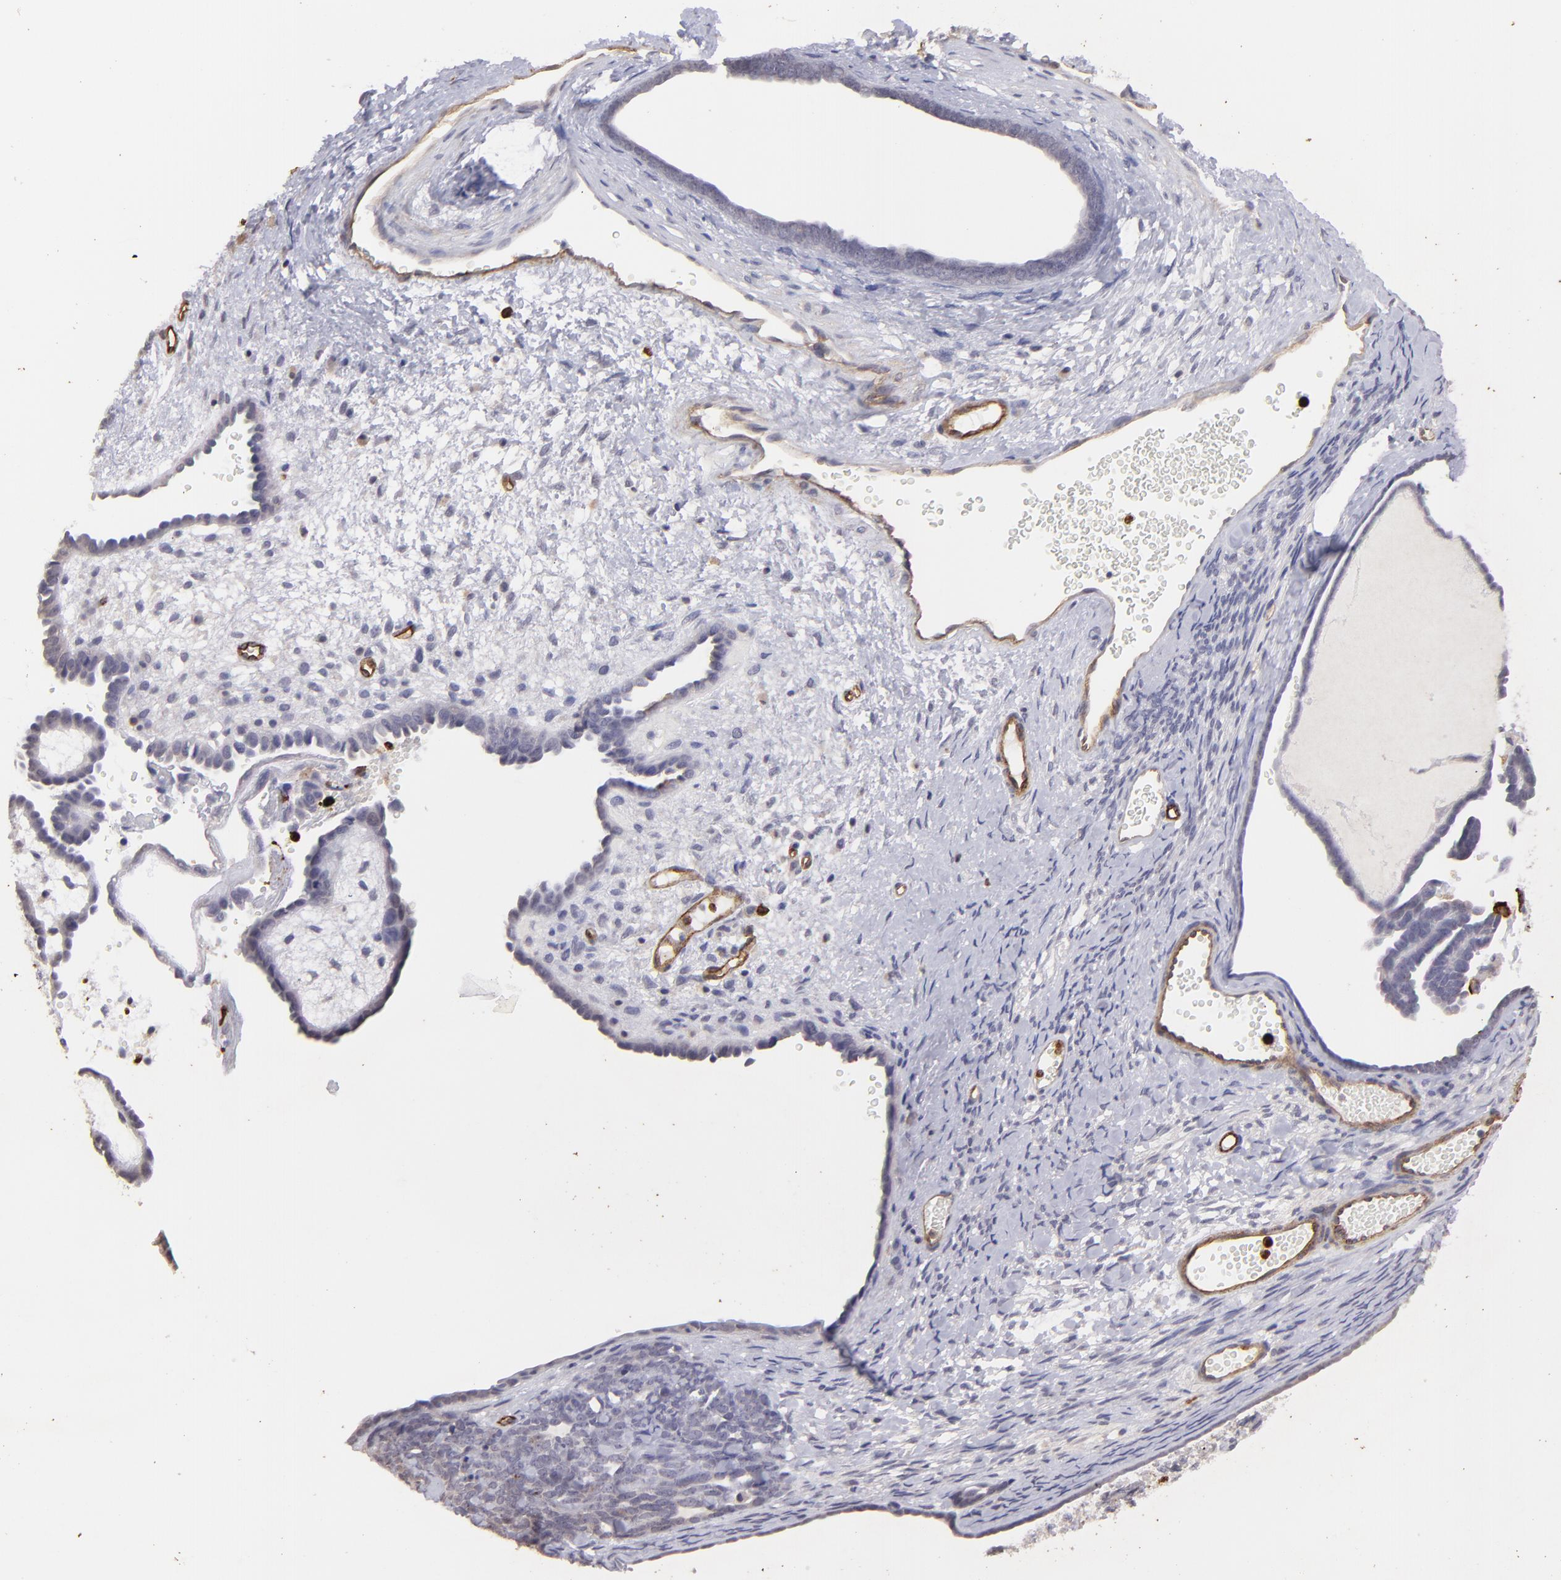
{"staining": {"intensity": "negative", "quantity": "none", "location": "none"}, "tissue": "endometrial cancer", "cell_type": "Tumor cells", "image_type": "cancer", "snomed": [{"axis": "morphology", "description": "Neoplasm, malignant, NOS"}, {"axis": "topography", "description": "Endometrium"}], "caption": "Image shows no protein staining in tumor cells of endometrial cancer tissue.", "gene": "DYSF", "patient": {"sex": "female", "age": 74}}